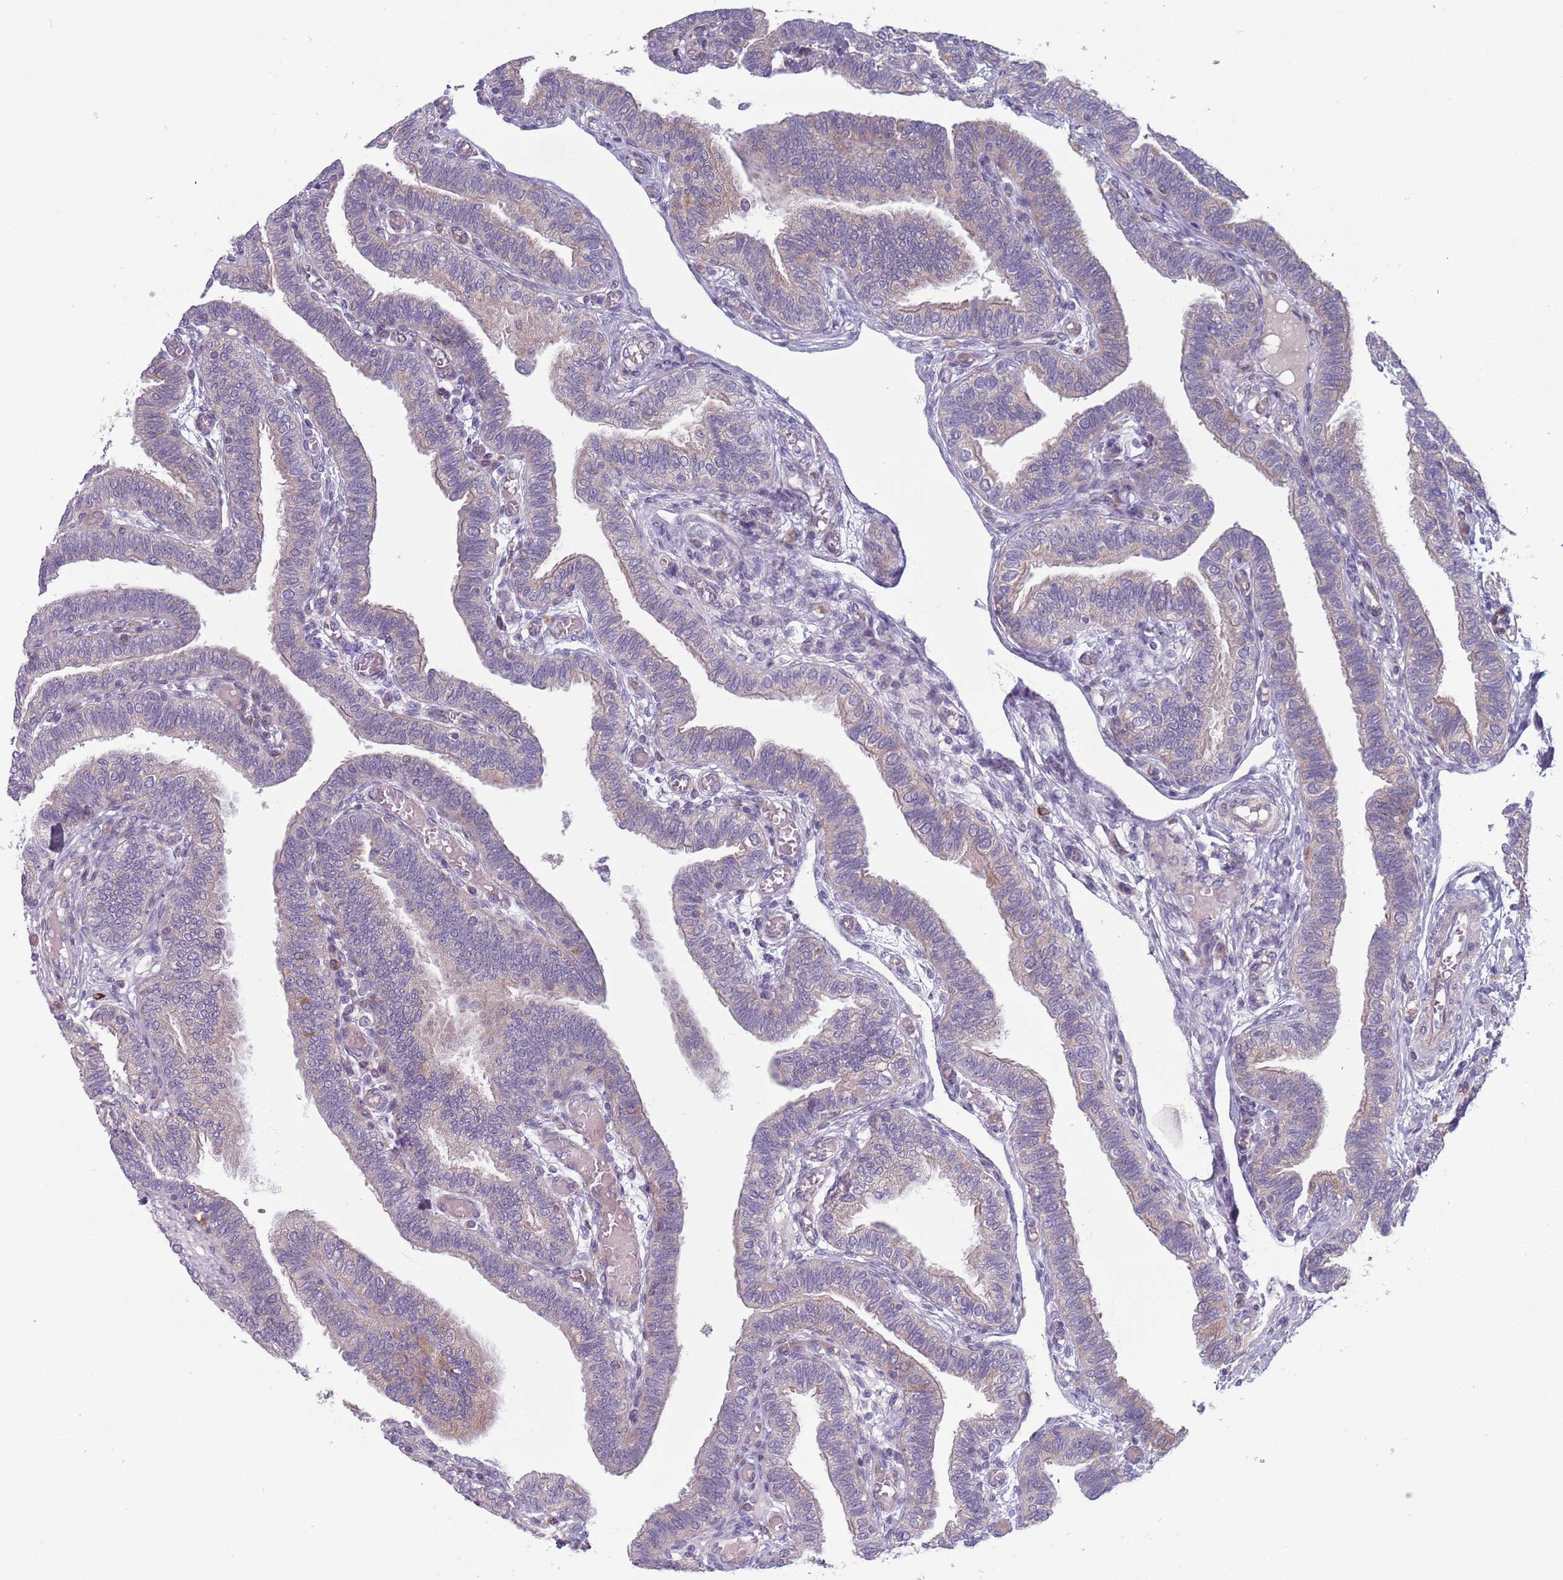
{"staining": {"intensity": "moderate", "quantity": "<25%", "location": "cytoplasmic/membranous"}, "tissue": "fallopian tube", "cell_type": "Glandular cells", "image_type": "normal", "snomed": [{"axis": "morphology", "description": "Normal tissue, NOS"}, {"axis": "topography", "description": "Fallopian tube"}], "caption": "IHC micrograph of normal fallopian tube: human fallopian tube stained using immunohistochemistry shows low levels of moderate protein expression localized specifically in the cytoplasmic/membranous of glandular cells, appearing as a cytoplasmic/membranous brown color.", "gene": "TYW1B", "patient": {"sex": "female", "age": 39}}